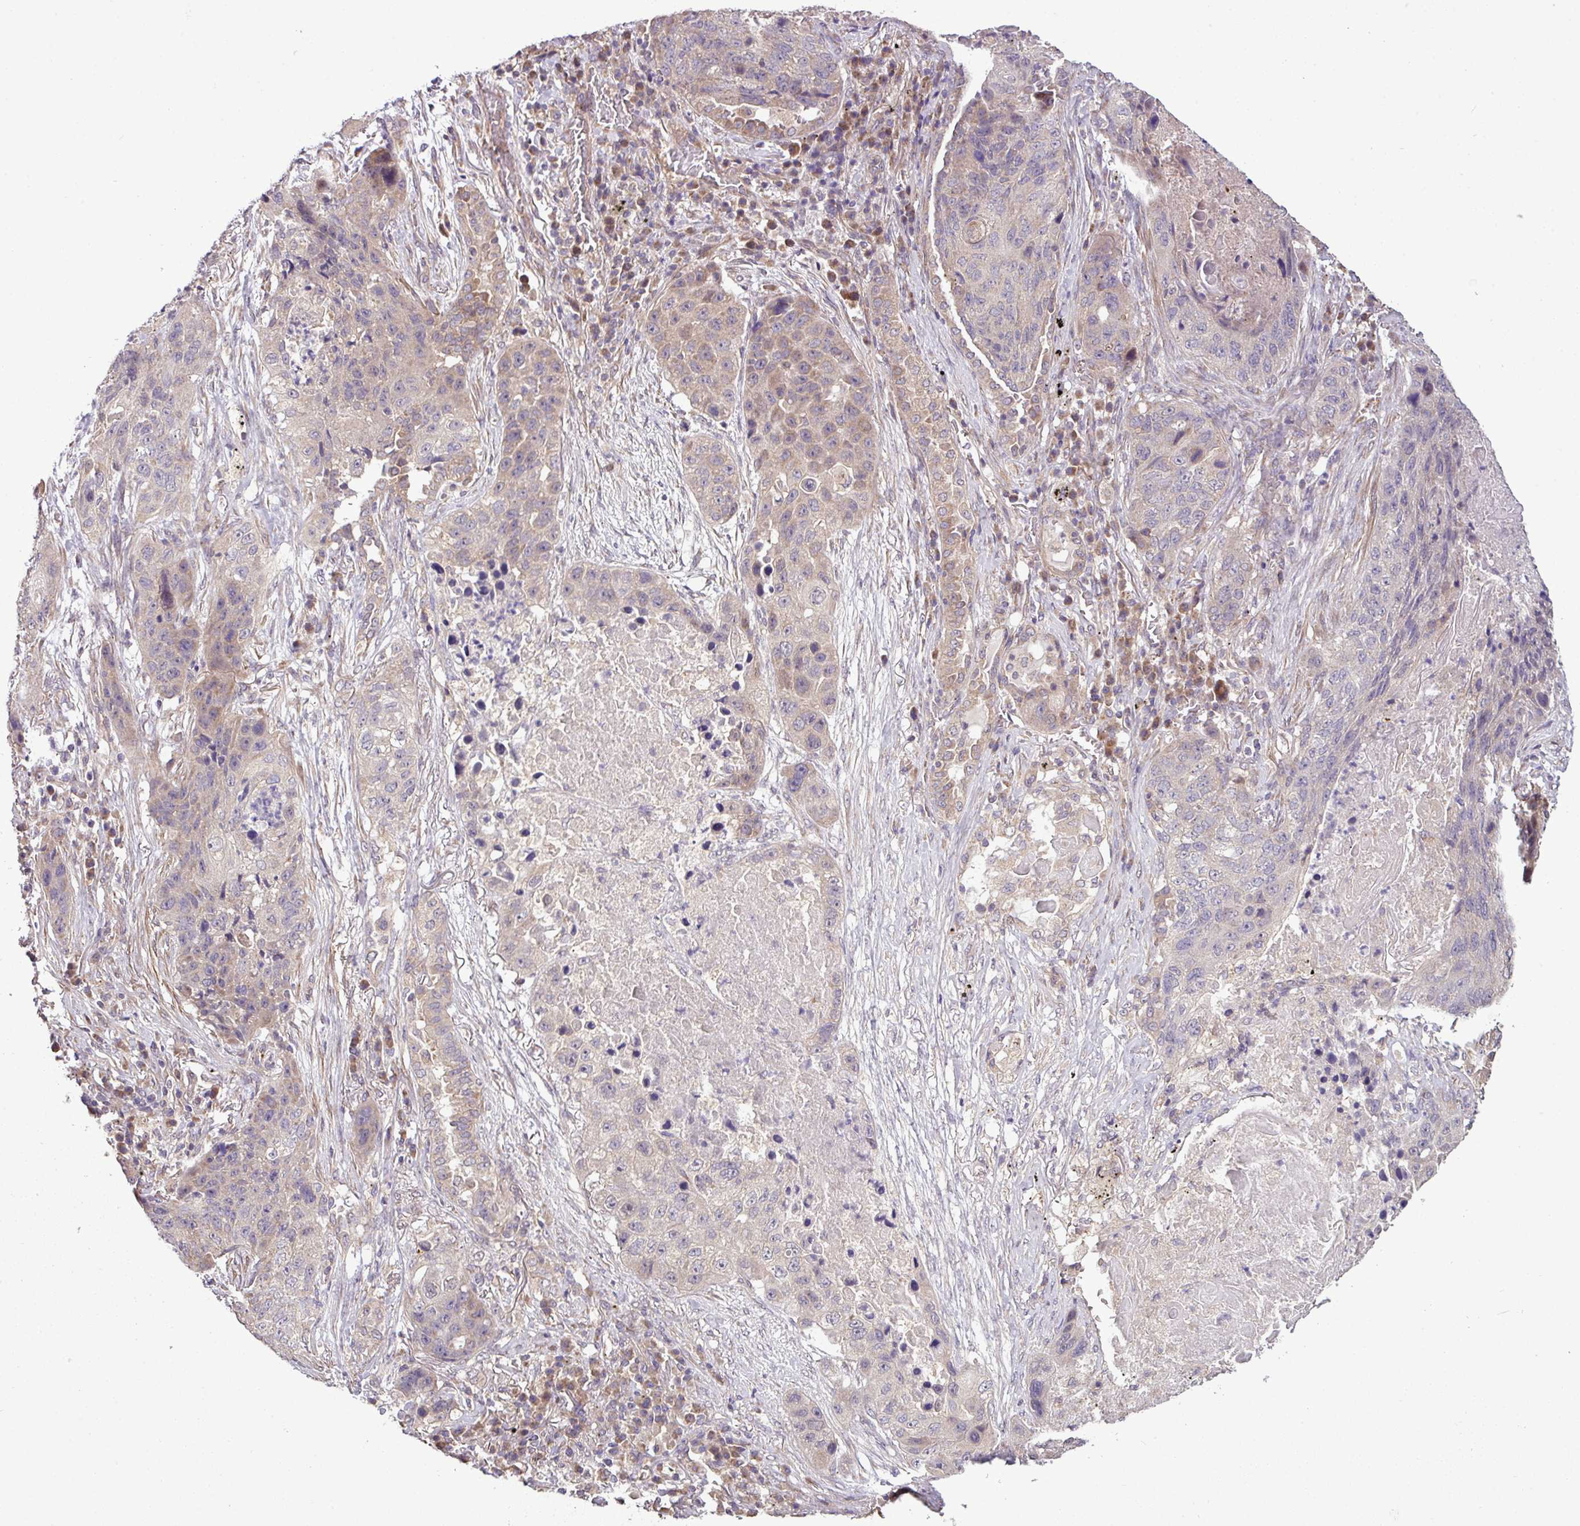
{"staining": {"intensity": "moderate", "quantity": "<25%", "location": "cytoplasmic/membranous"}, "tissue": "lung cancer", "cell_type": "Tumor cells", "image_type": "cancer", "snomed": [{"axis": "morphology", "description": "Squamous cell carcinoma, NOS"}, {"axis": "topography", "description": "Lung"}], "caption": "A photomicrograph showing moderate cytoplasmic/membranous staining in approximately <25% of tumor cells in lung squamous cell carcinoma, as visualized by brown immunohistochemical staining.", "gene": "XIAP", "patient": {"sex": "female", "age": 63}}